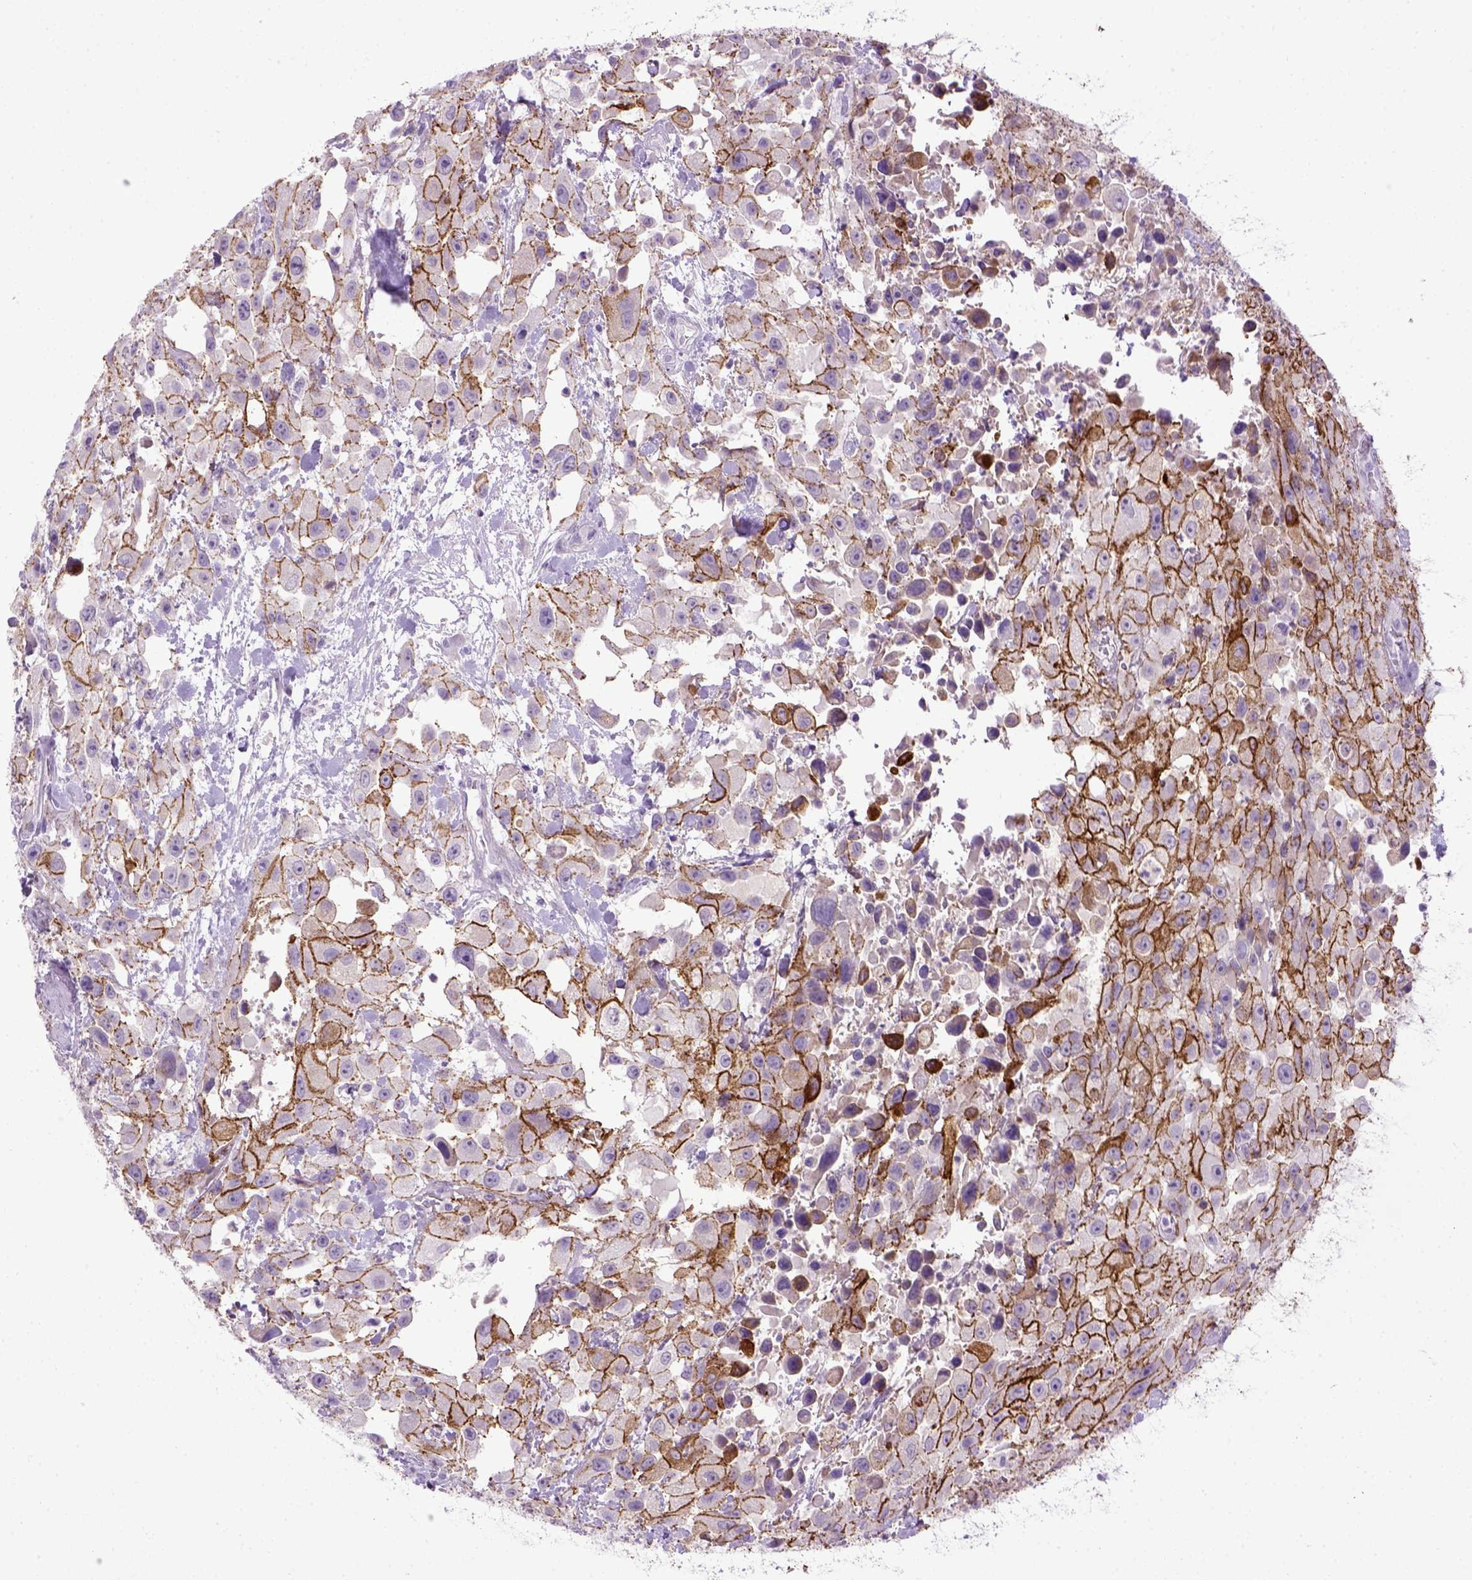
{"staining": {"intensity": "strong", "quantity": ">75%", "location": "cytoplasmic/membranous"}, "tissue": "urothelial cancer", "cell_type": "Tumor cells", "image_type": "cancer", "snomed": [{"axis": "morphology", "description": "Urothelial carcinoma, High grade"}, {"axis": "topography", "description": "Urinary bladder"}], "caption": "Urothelial carcinoma (high-grade) was stained to show a protein in brown. There is high levels of strong cytoplasmic/membranous expression in approximately >75% of tumor cells. (DAB (3,3'-diaminobenzidine) = brown stain, brightfield microscopy at high magnification).", "gene": "CDH1", "patient": {"sex": "male", "age": 79}}